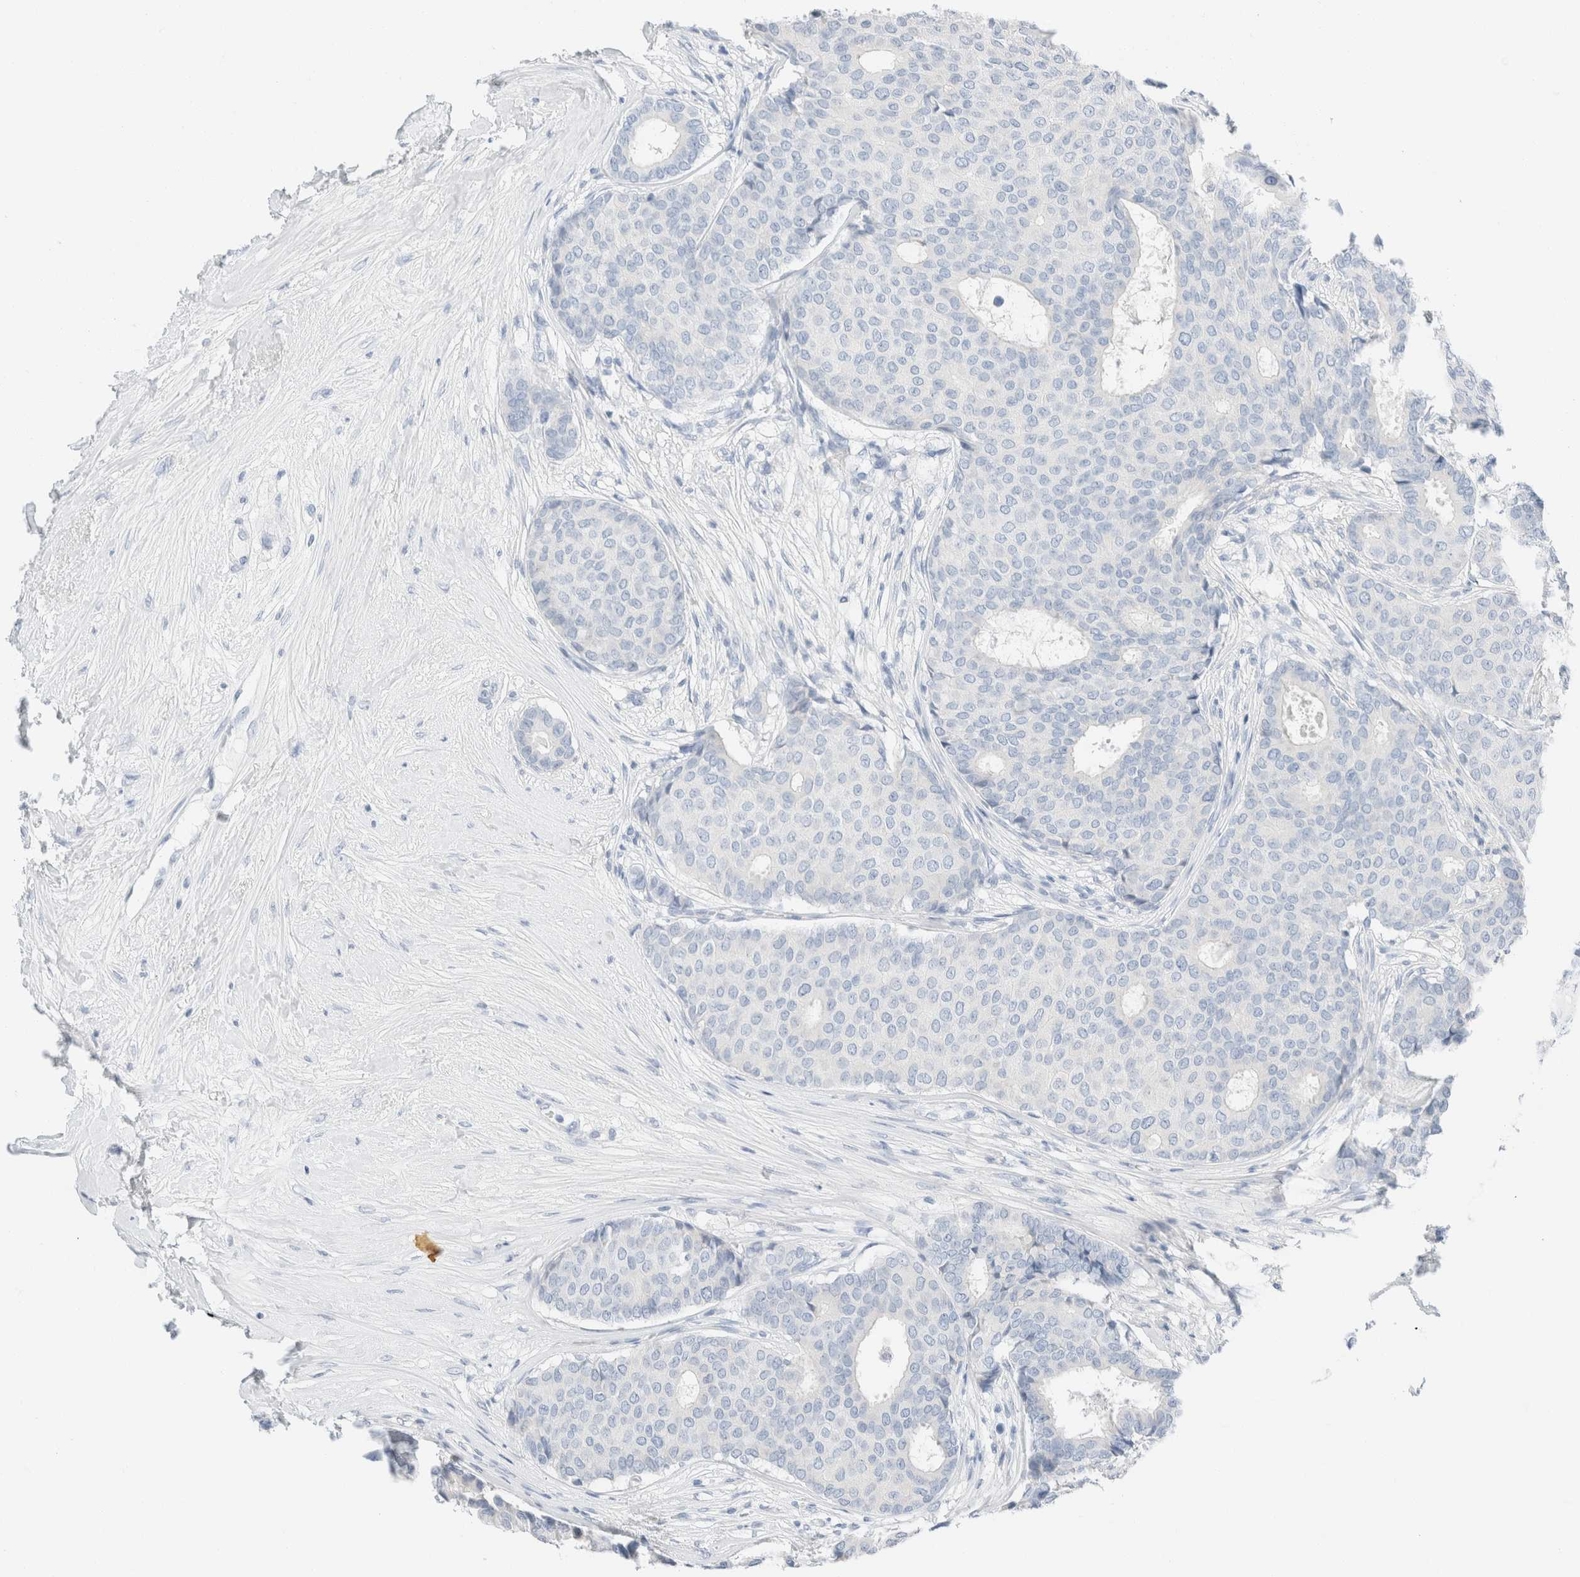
{"staining": {"intensity": "negative", "quantity": "none", "location": "none"}, "tissue": "breast cancer", "cell_type": "Tumor cells", "image_type": "cancer", "snomed": [{"axis": "morphology", "description": "Duct carcinoma"}, {"axis": "topography", "description": "Breast"}], "caption": "High power microscopy image of an IHC image of breast cancer (invasive ductal carcinoma), revealing no significant positivity in tumor cells.", "gene": "PCM1", "patient": {"sex": "female", "age": 75}}